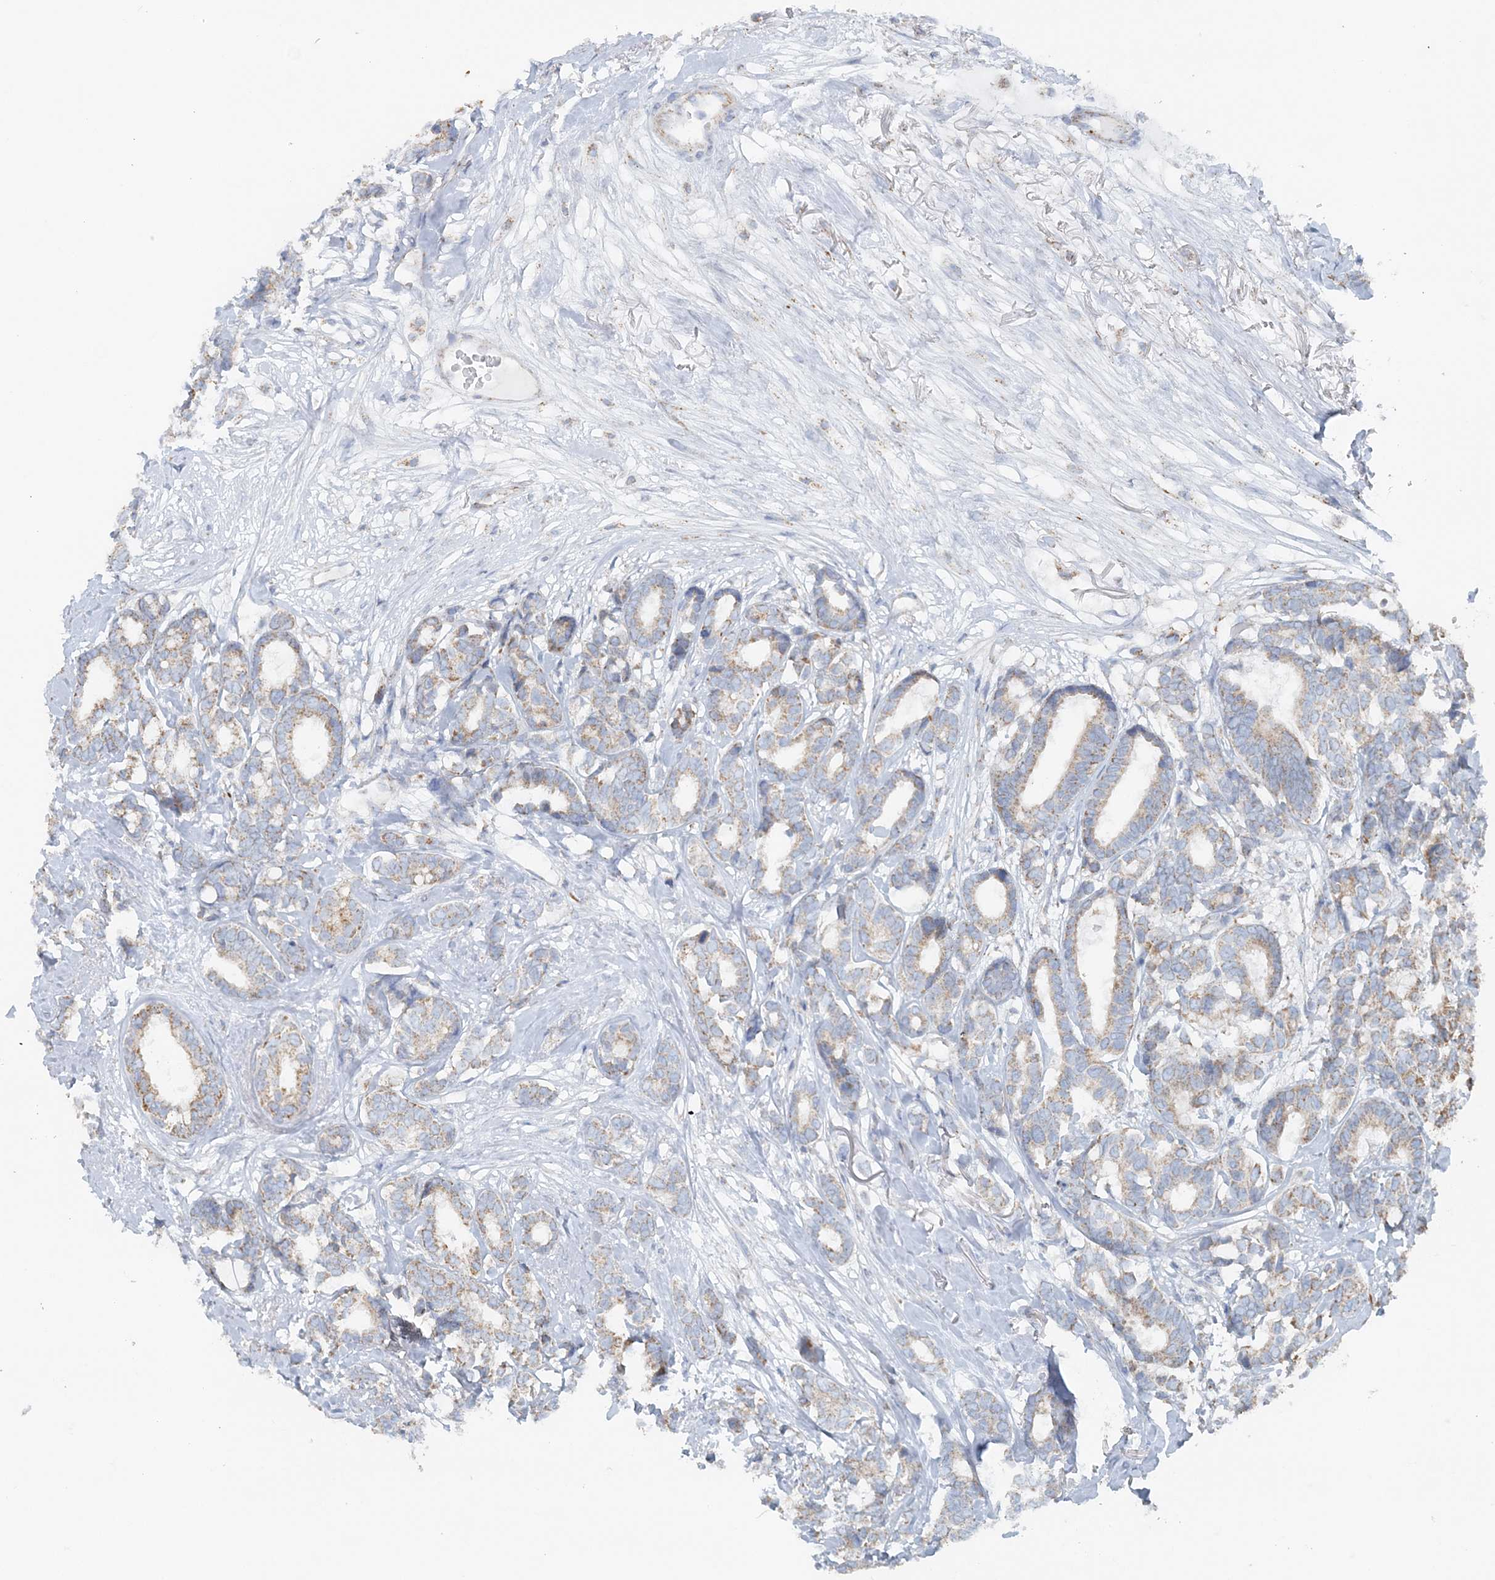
{"staining": {"intensity": "moderate", "quantity": "25%-75%", "location": "cytoplasmic/membranous"}, "tissue": "breast cancer", "cell_type": "Tumor cells", "image_type": "cancer", "snomed": [{"axis": "morphology", "description": "Duct carcinoma"}, {"axis": "topography", "description": "Breast"}], "caption": "Protein expression analysis of intraductal carcinoma (breast) reveals moderate cytoplasmic/membranous staining in about 25%-75% of tumor cells.", "gene": "PCCB", "patient": {"sex": "female", "age": 87}}